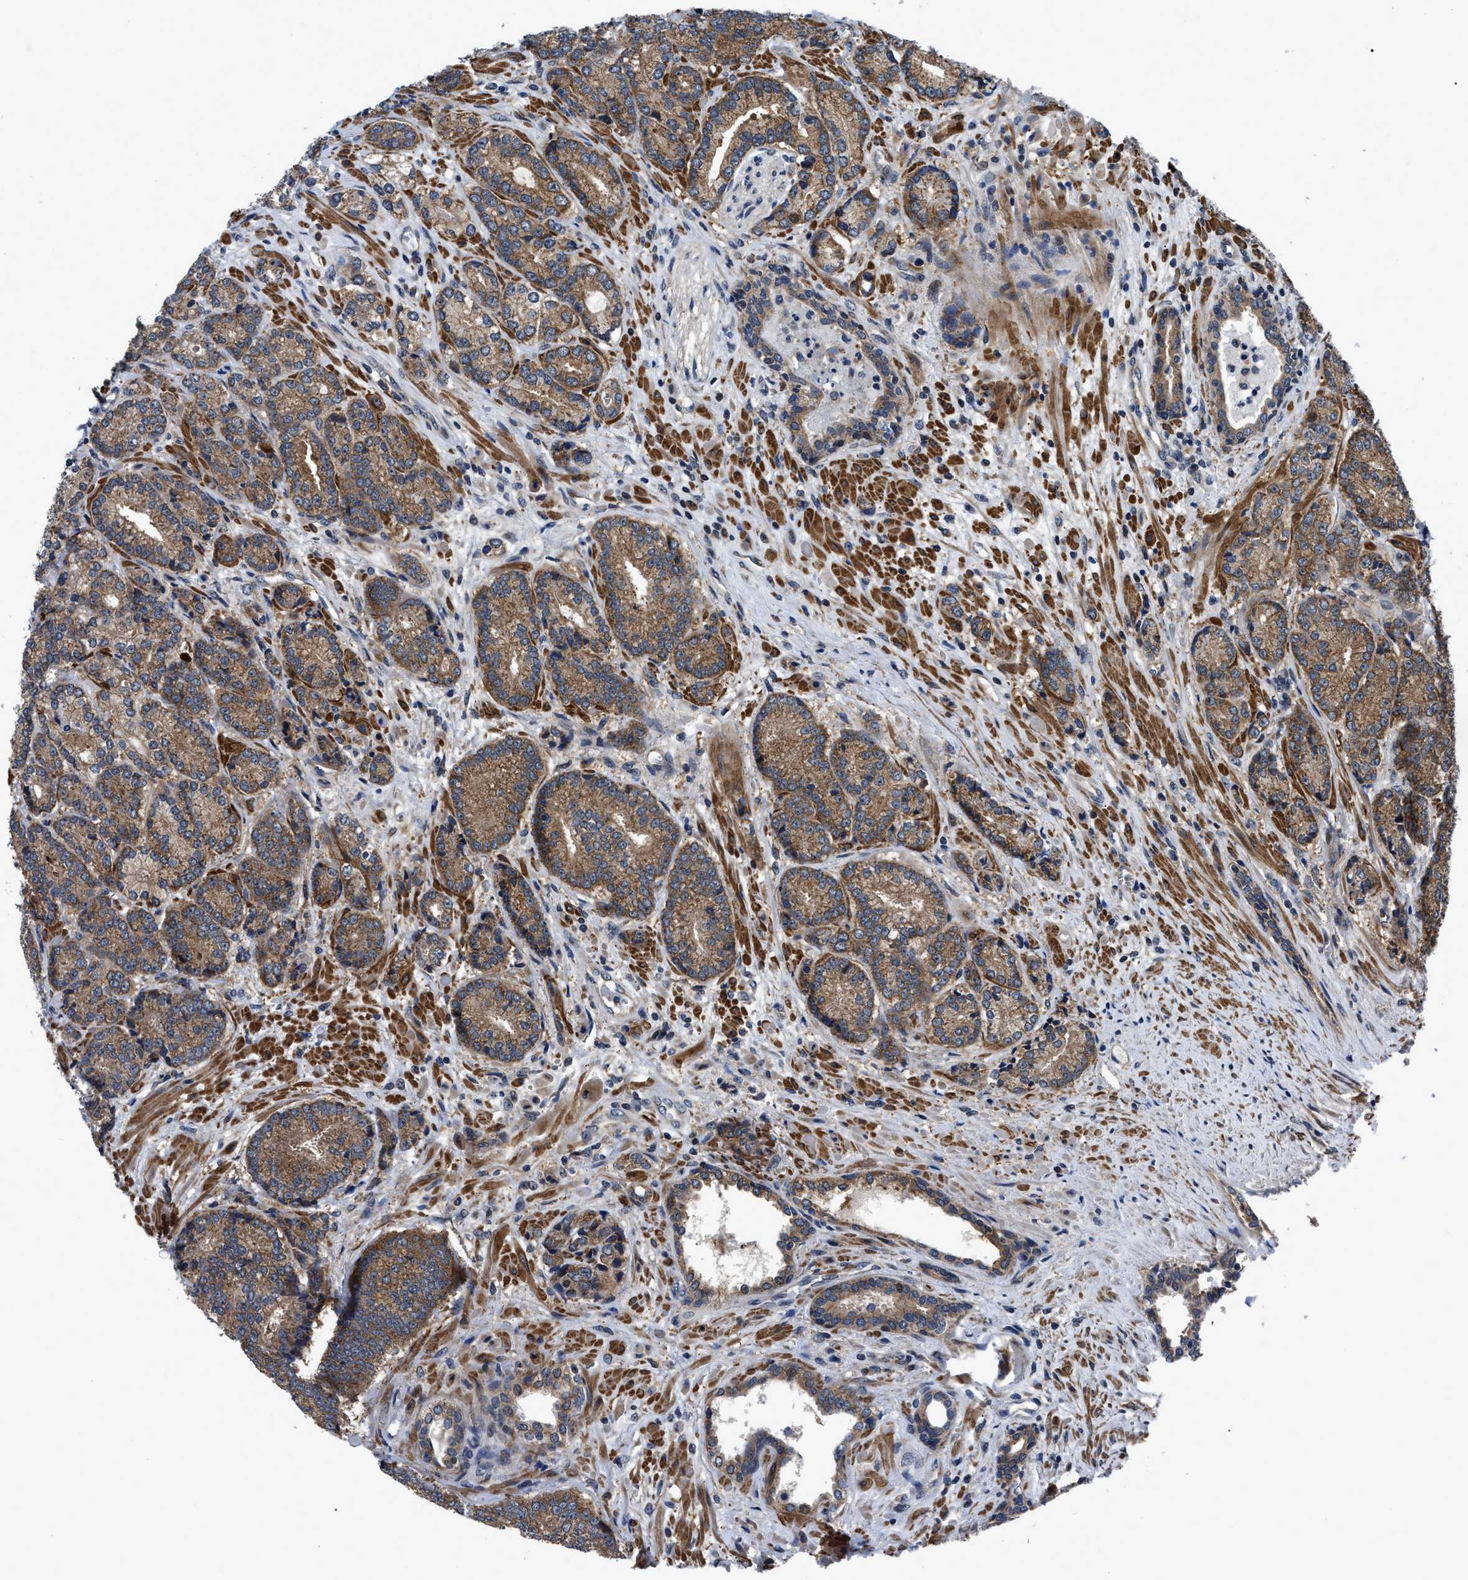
{"staining": {"intensity": "moderate", "quantity": ">75%", "location": "cytoplasmic/membranous"}, "tissue": "prostate cancer", "cell_type": "Tumor cells", "image_type": "cancer", "snomed": [{"axis": "morphology", "description": "Adenocarcinoma, High grade"}, {"axis": "topography", "description": "Prostate"}], "caption": "This image shows IHC staining of prostate cancer, with medium moderate cytoplasmic/membranous expression in about >75% of tumor cells.", "gene": "PPWD1", "patient": {"sex": "male", "age": 61}}